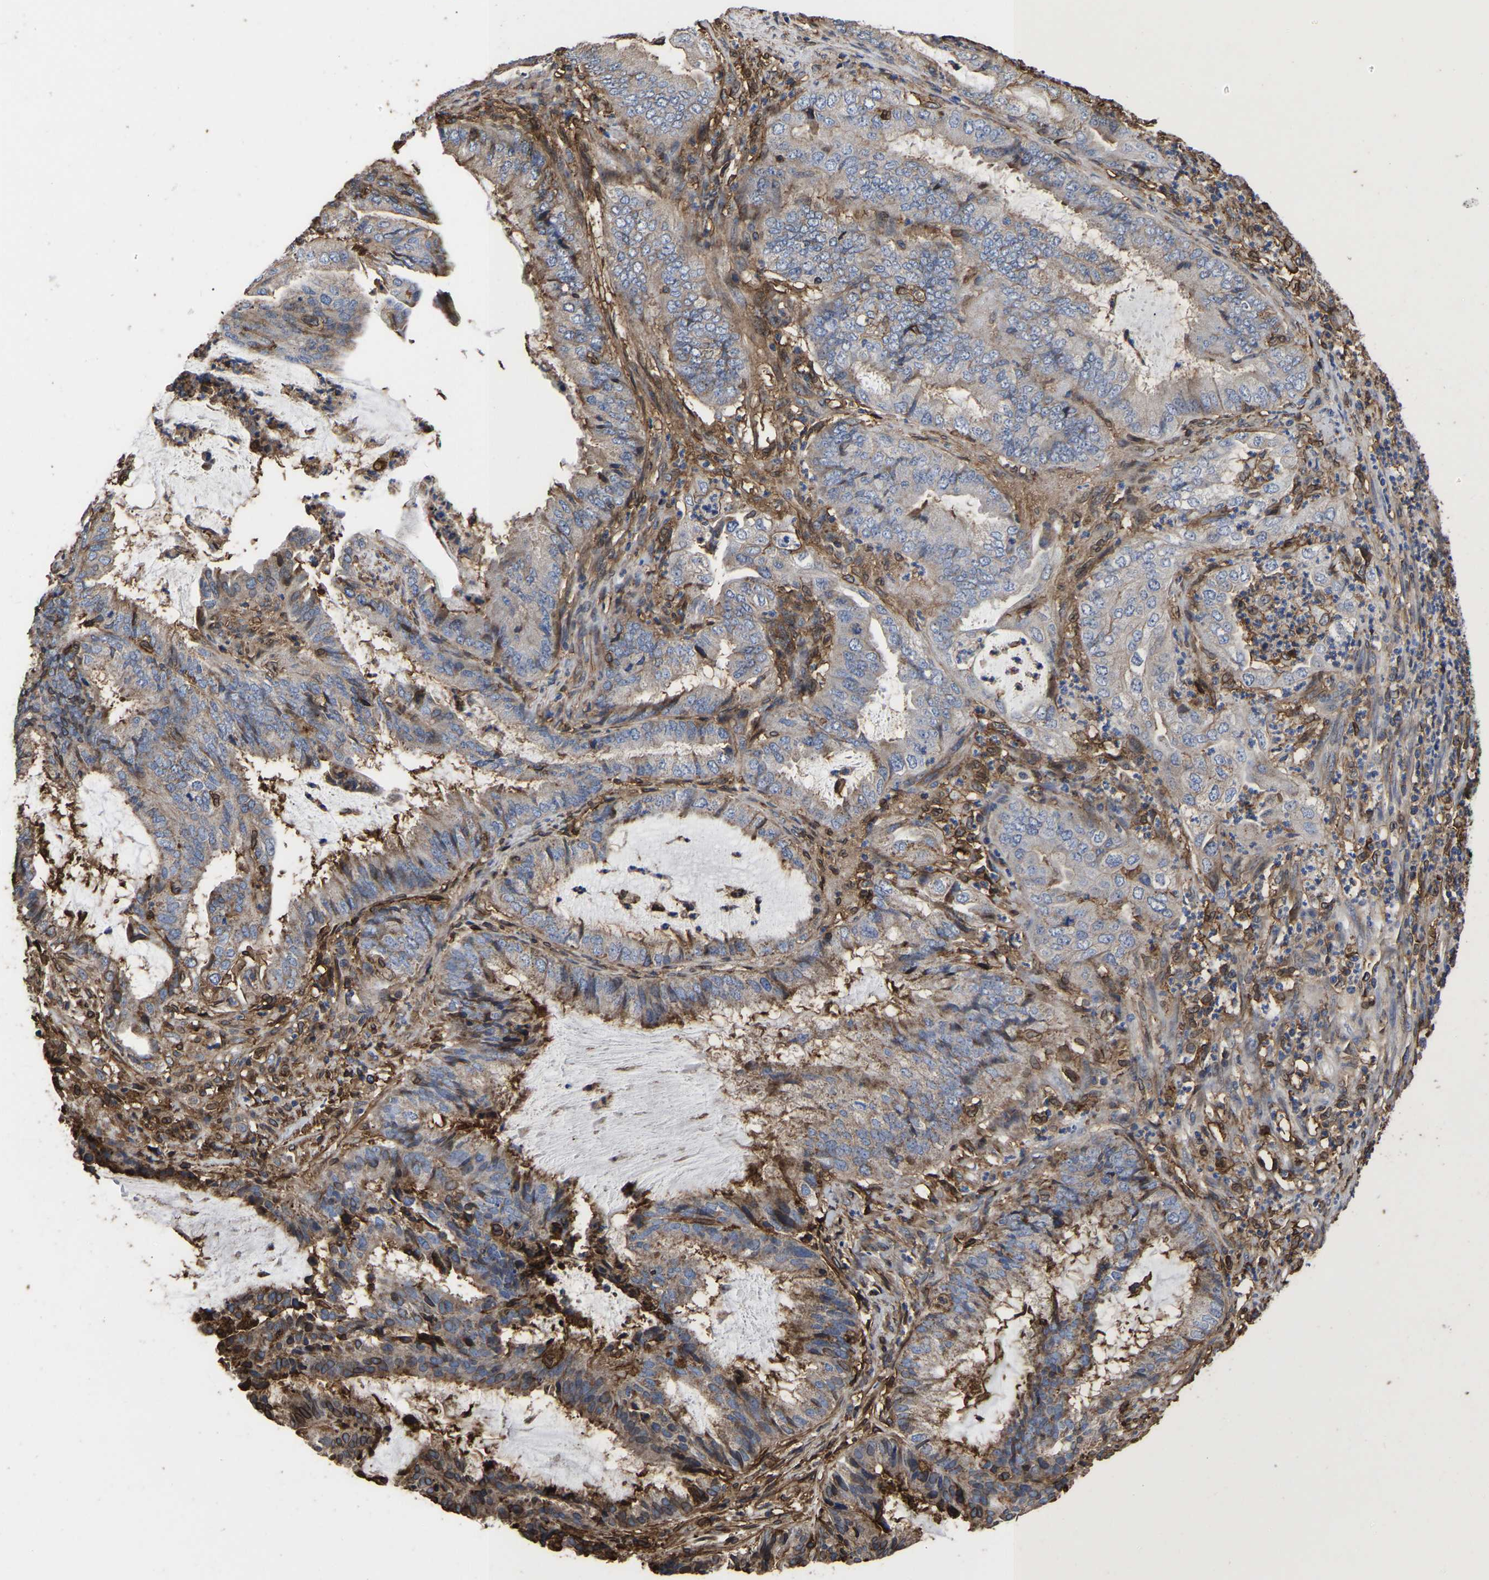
{"staining": {"intensity": "negative", "quantity": "none", "location": "none"}, "tissue": "endometrial cancer", "cell_type": "Tumor cells", "image_type": "cancer", "snomed": [{"axis": "morphology", "description": "Adenocarcinoma, NOS"}, {"axis": "topography", "description": "Endometrium"}], "caption": "Micrograph shows no protein positivity in tumor cells of endometrial cancer tissue. The staining is performed using DAB brown chromogen with nuclei counter-stained in using hematoxylin.", "gene": "LIF", "patient": {"sex": "female", "age": 51}}